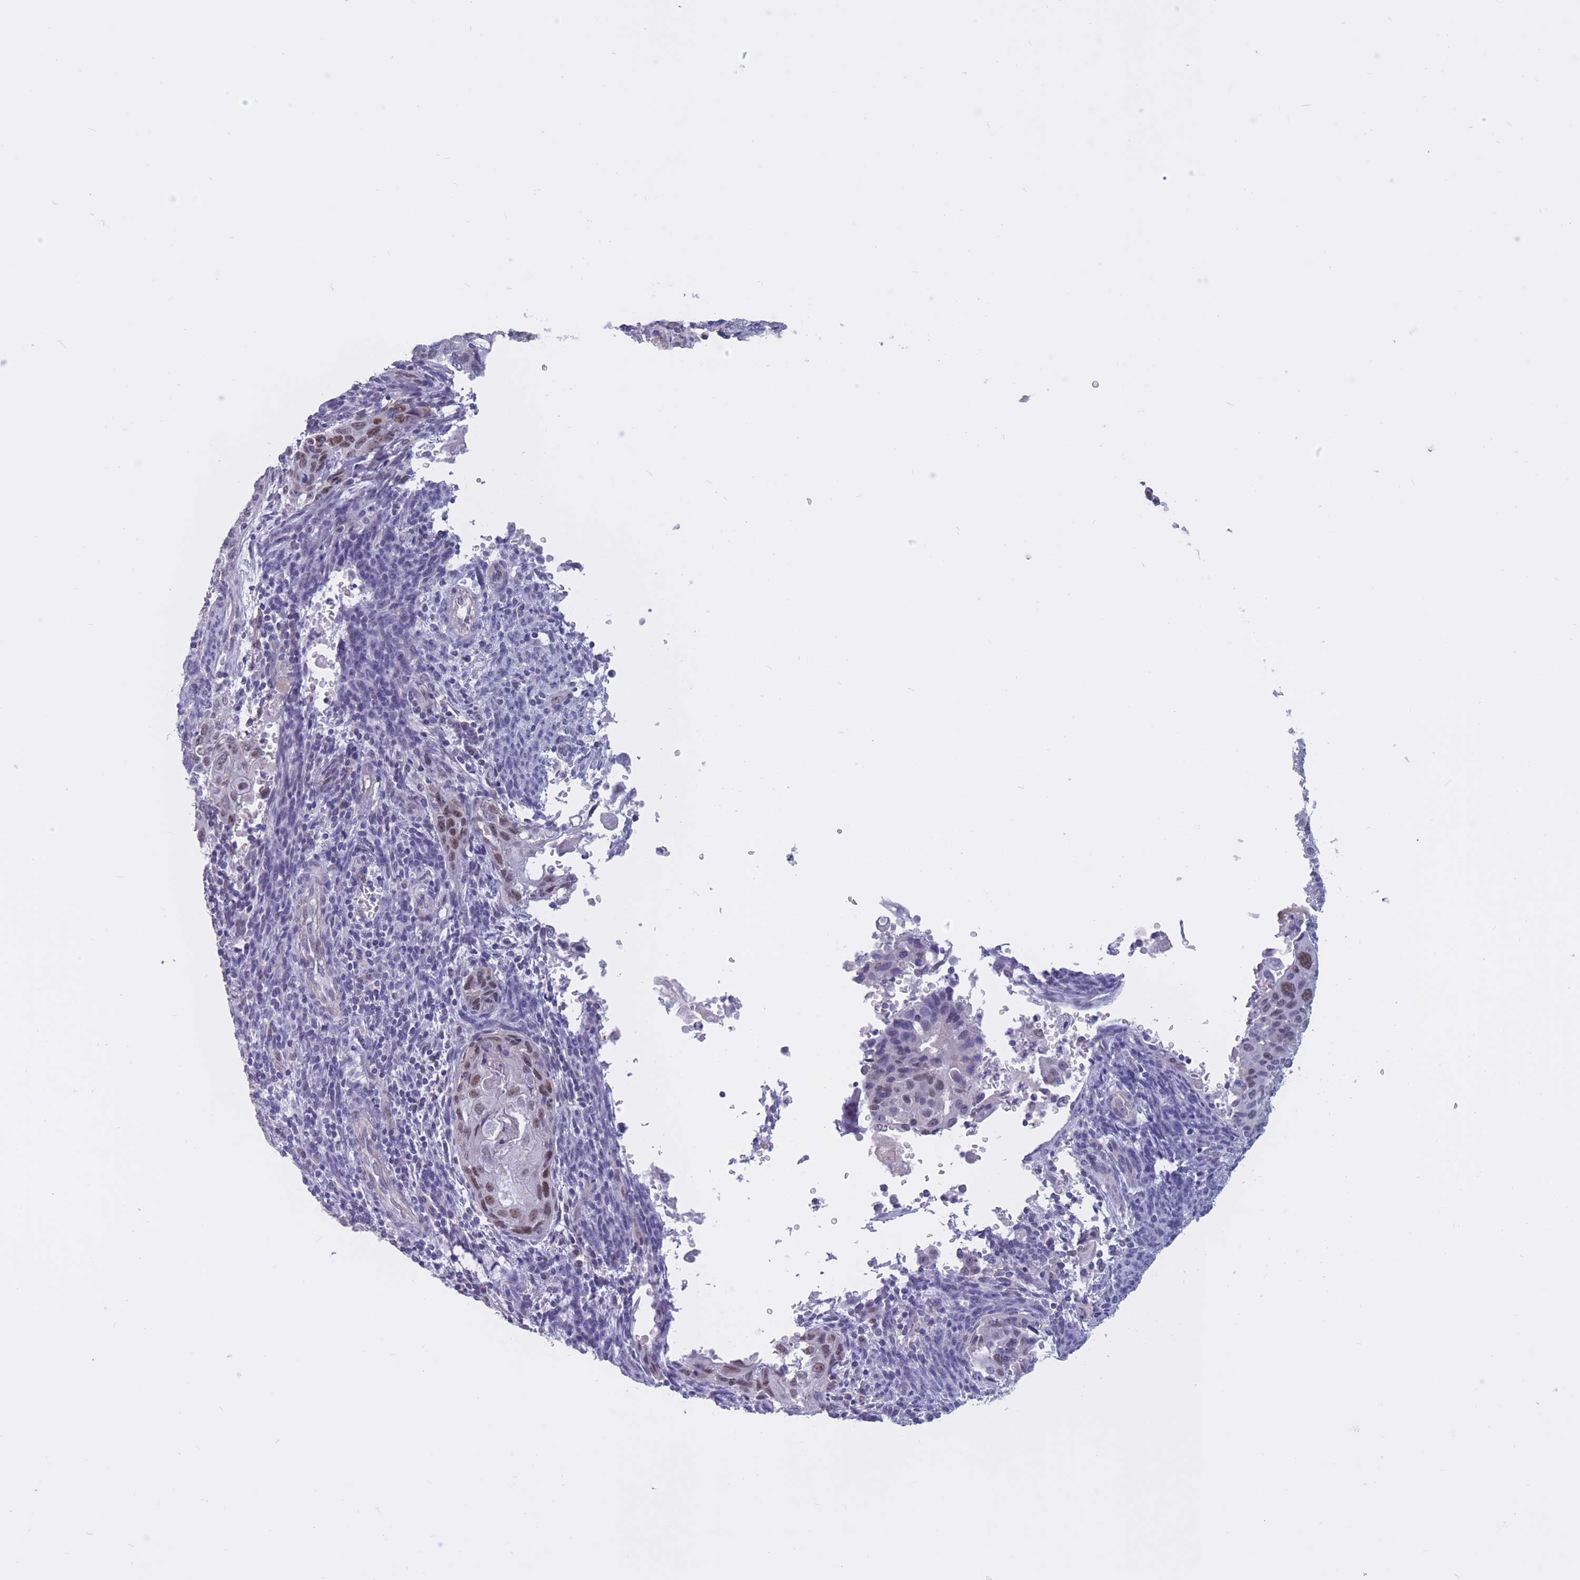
{"staining": {"intensity": "moderate", "quantity": "25%-75%", "location": "nuclear"}, "tissue": "cervical cancer", "cell_type": "Tumor cells", "image_type": "cancer", "snomed": [{"axis": "morphology", "description": "Squamous cell carcinoma, NOS"}, {"axis": "topography", "description": "Cervix"}], "caption": "Protein staining of squamous cell carcinoma (cervical) tissue reveals moderate nuclear expression in approximately 25%-75% of tumor cells.", "gene": "BOP1", "patient": {"sex": "female", "age": 67}}